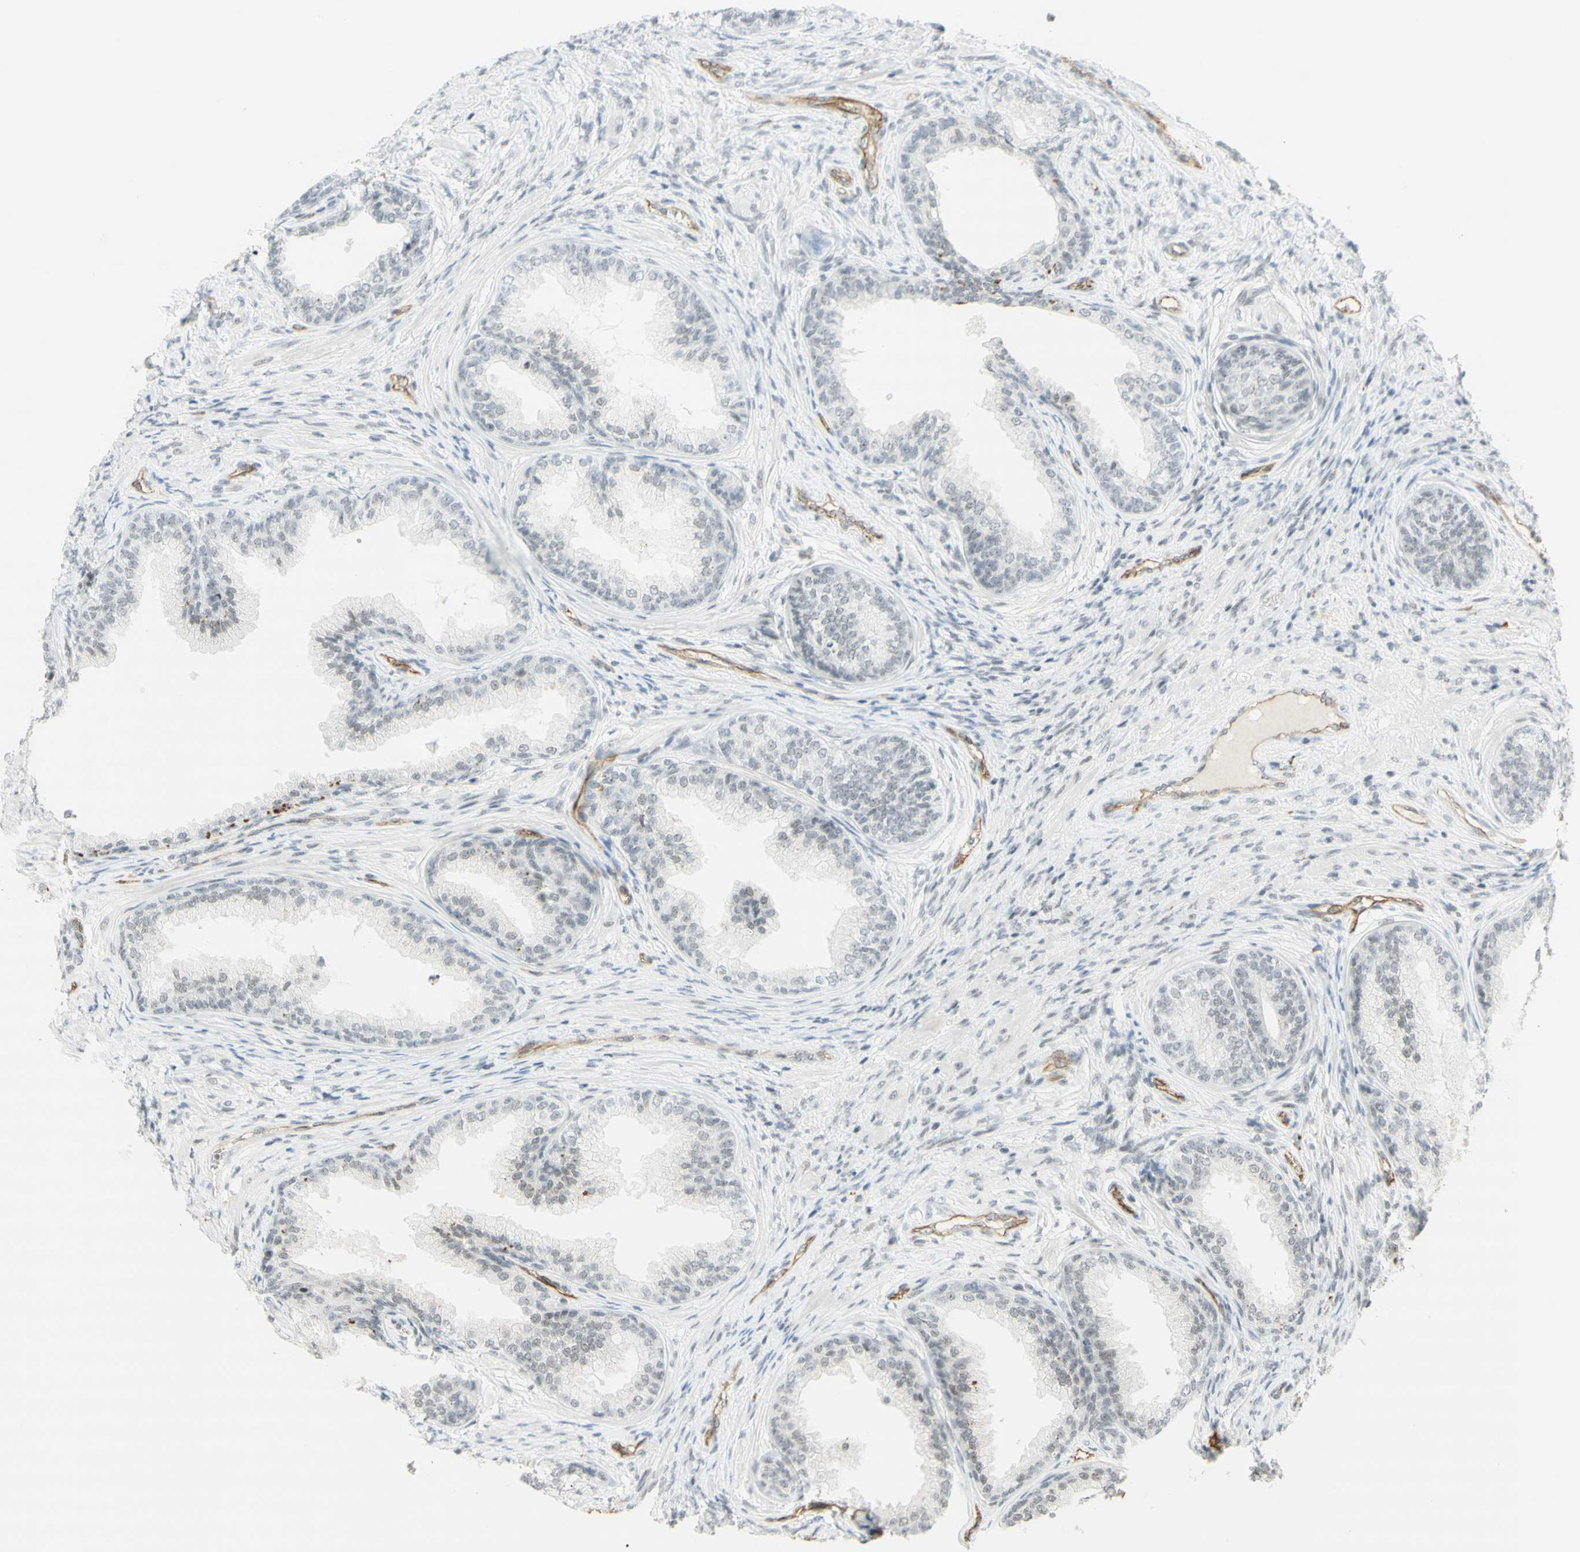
{"staining": {"intensity": "negative", "quantity": "none", "location": "none"}, "tissue": "prostate", "cell_type": "Glandular cells", "image_type": "normal", "snomed": [{"axis": "morphology", "description": "Normal tissue, NOS"}, {"axis": "topography", "description": "Prostate"}], "caption": "Prostate stained for a protein using immunohistochemistry demonstrates no staining glandular cells.", "gene": "IRF1", "patient": {"sex": "male", "age": 76}}